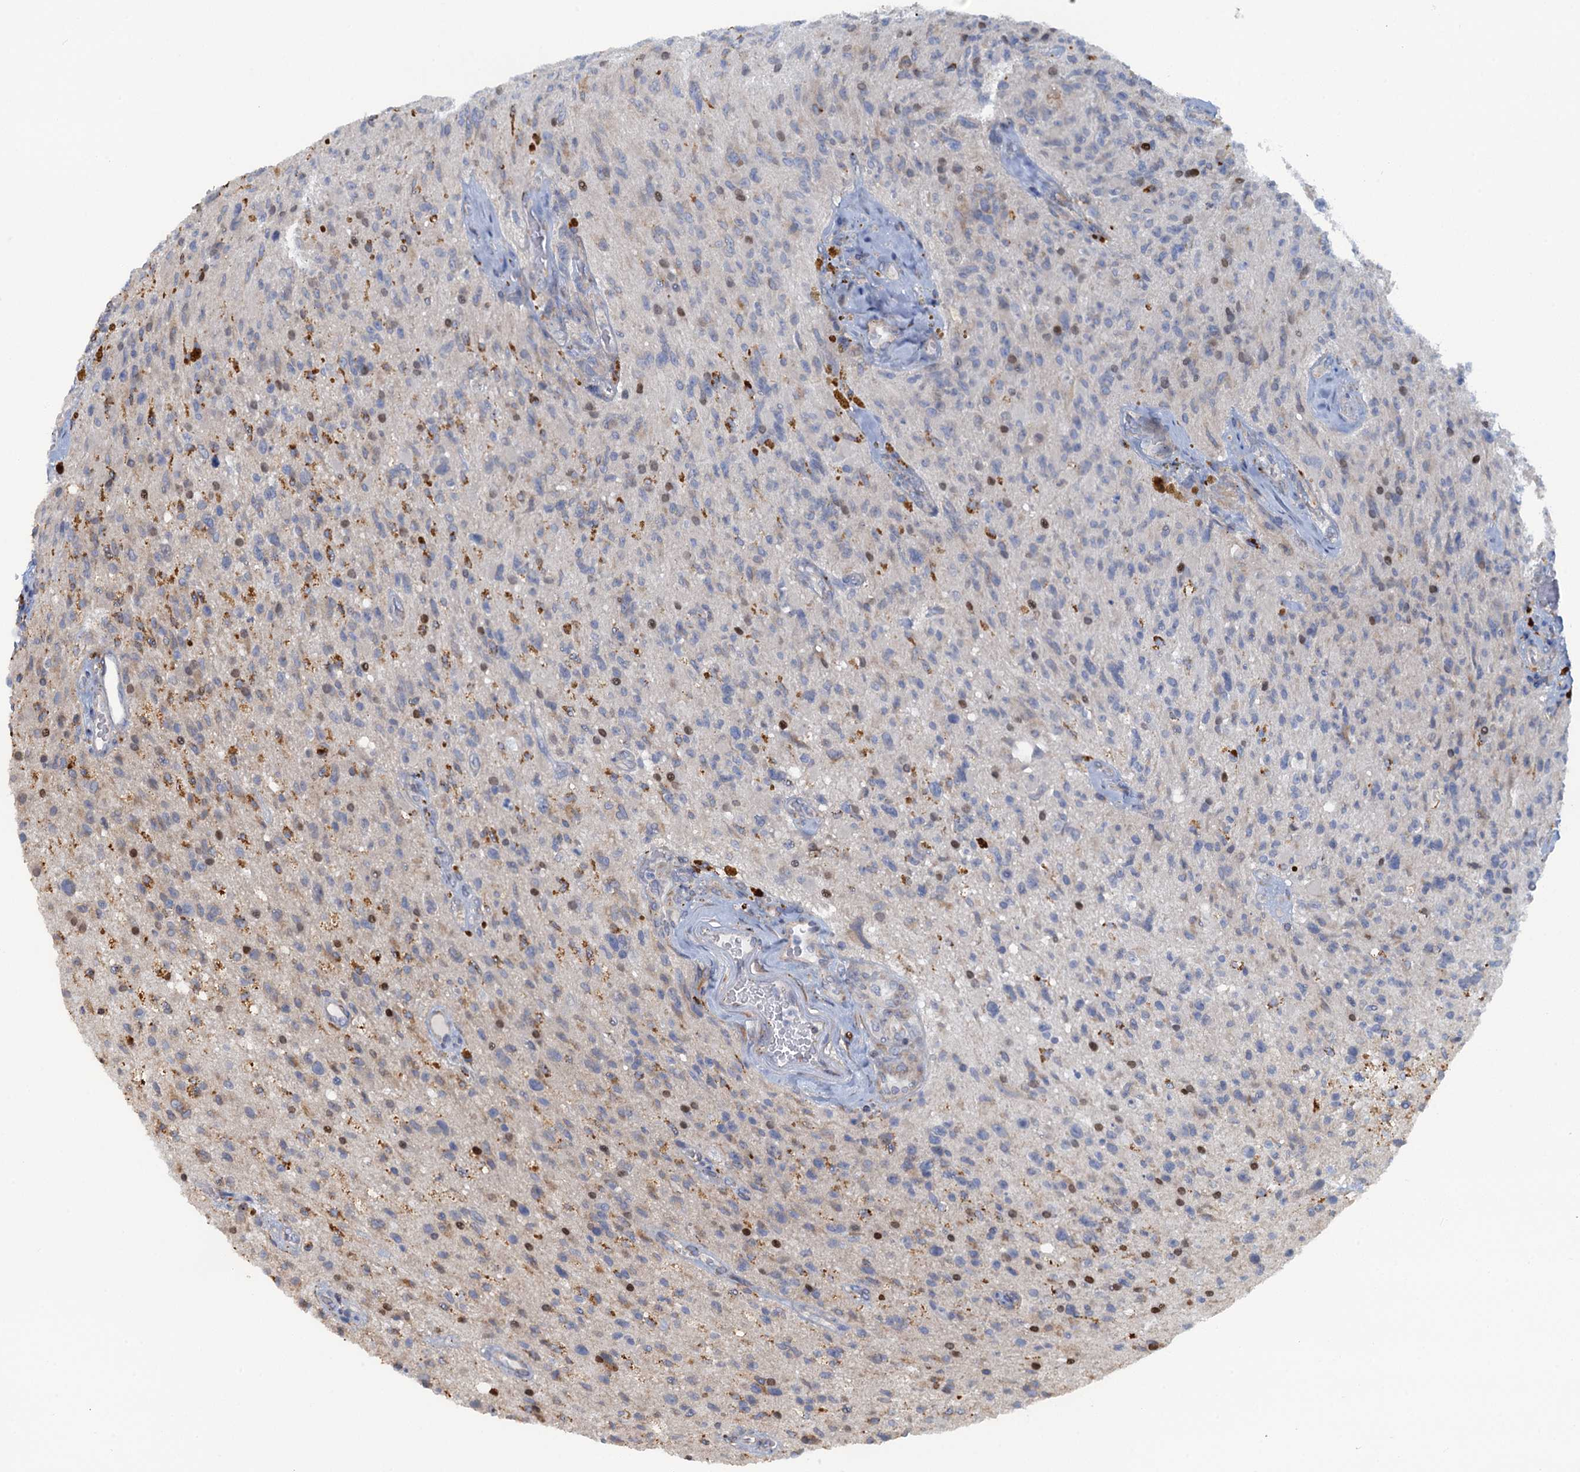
{"staining": {"intensity": "negative", "quantity": "none", "location": "none"}, "tissue": "glioma", "cell_type": "Tumor cells", "image_type": "cancer", "snomed": [{"axis": "morphology", "description": "Glioma, malignant, High grade"}, {"axis": "topography", "description": "Brain"}], "caption": "The micrograph shows no staining of tumor cells in glioma.", "gene": "POGLUT3", "patient": {"sex": "male", "age": 69}}